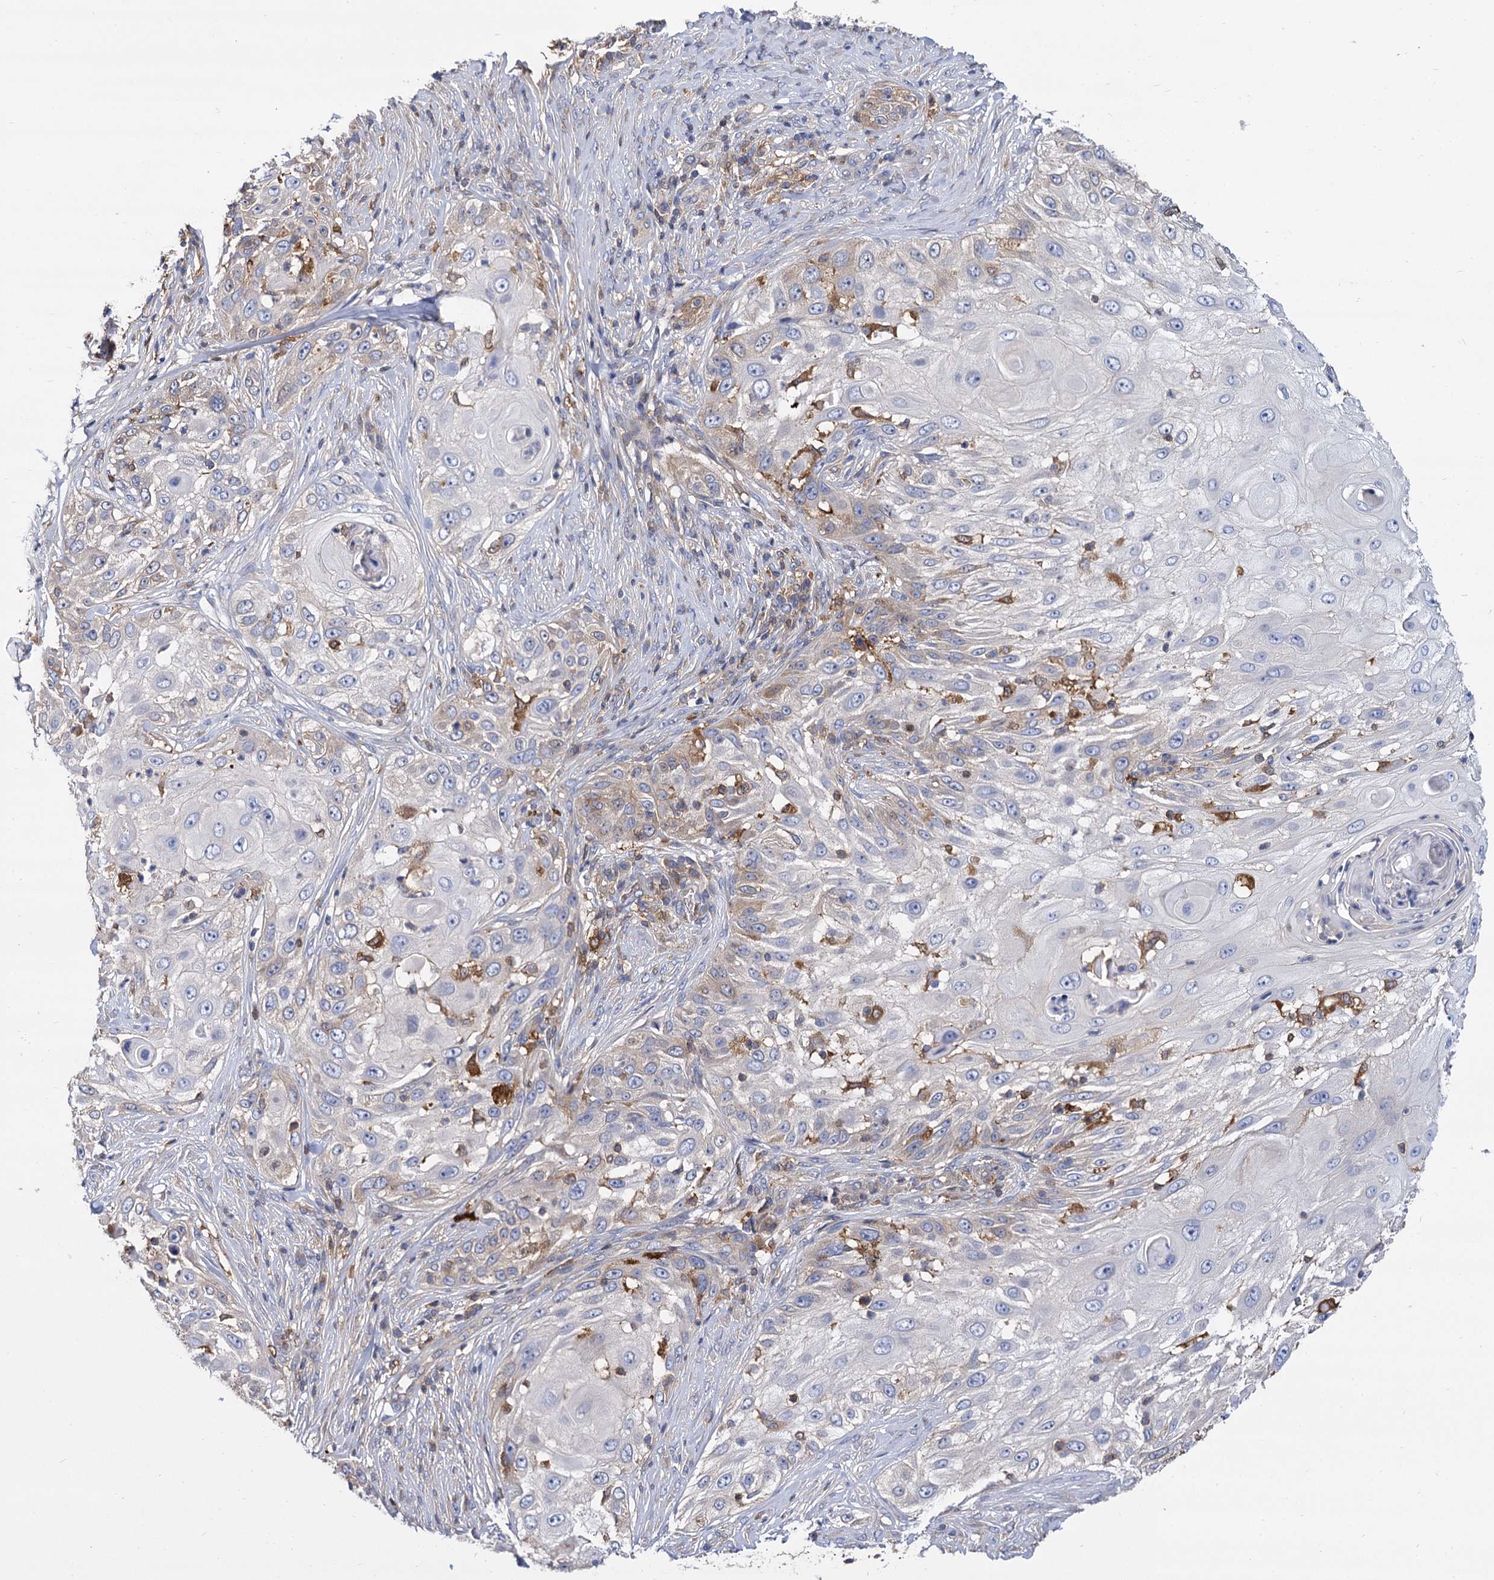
{"staining": {"intensity": "moderate", "quantity": "<25%", "location": "cytoplasmic/membranous"}, "tissue": "skin cancer", "cell_type": "Tumor cells", "image_type": "cancer", "snomed": [{"axis": "morphology", "description": "Squamous cell carcinoma, NOS"}, {"axis": "topography", "description": "Skin"}], "caption": "Skin cancer (squamous cell carcinoma) stained with DAB immunohistochemistry (IHC) shows low levels of moderate cytoplasmic/membranous expression in approximately <25% of tumor cells. The protein is stained brown, and the nuclei are stained in blue (DAB (3,3'-diaminobenzidine) IHC with brightfield microscopy, high magnification).", "gene": "GCLC", "patient": {"sex": "female", "age": 44}}